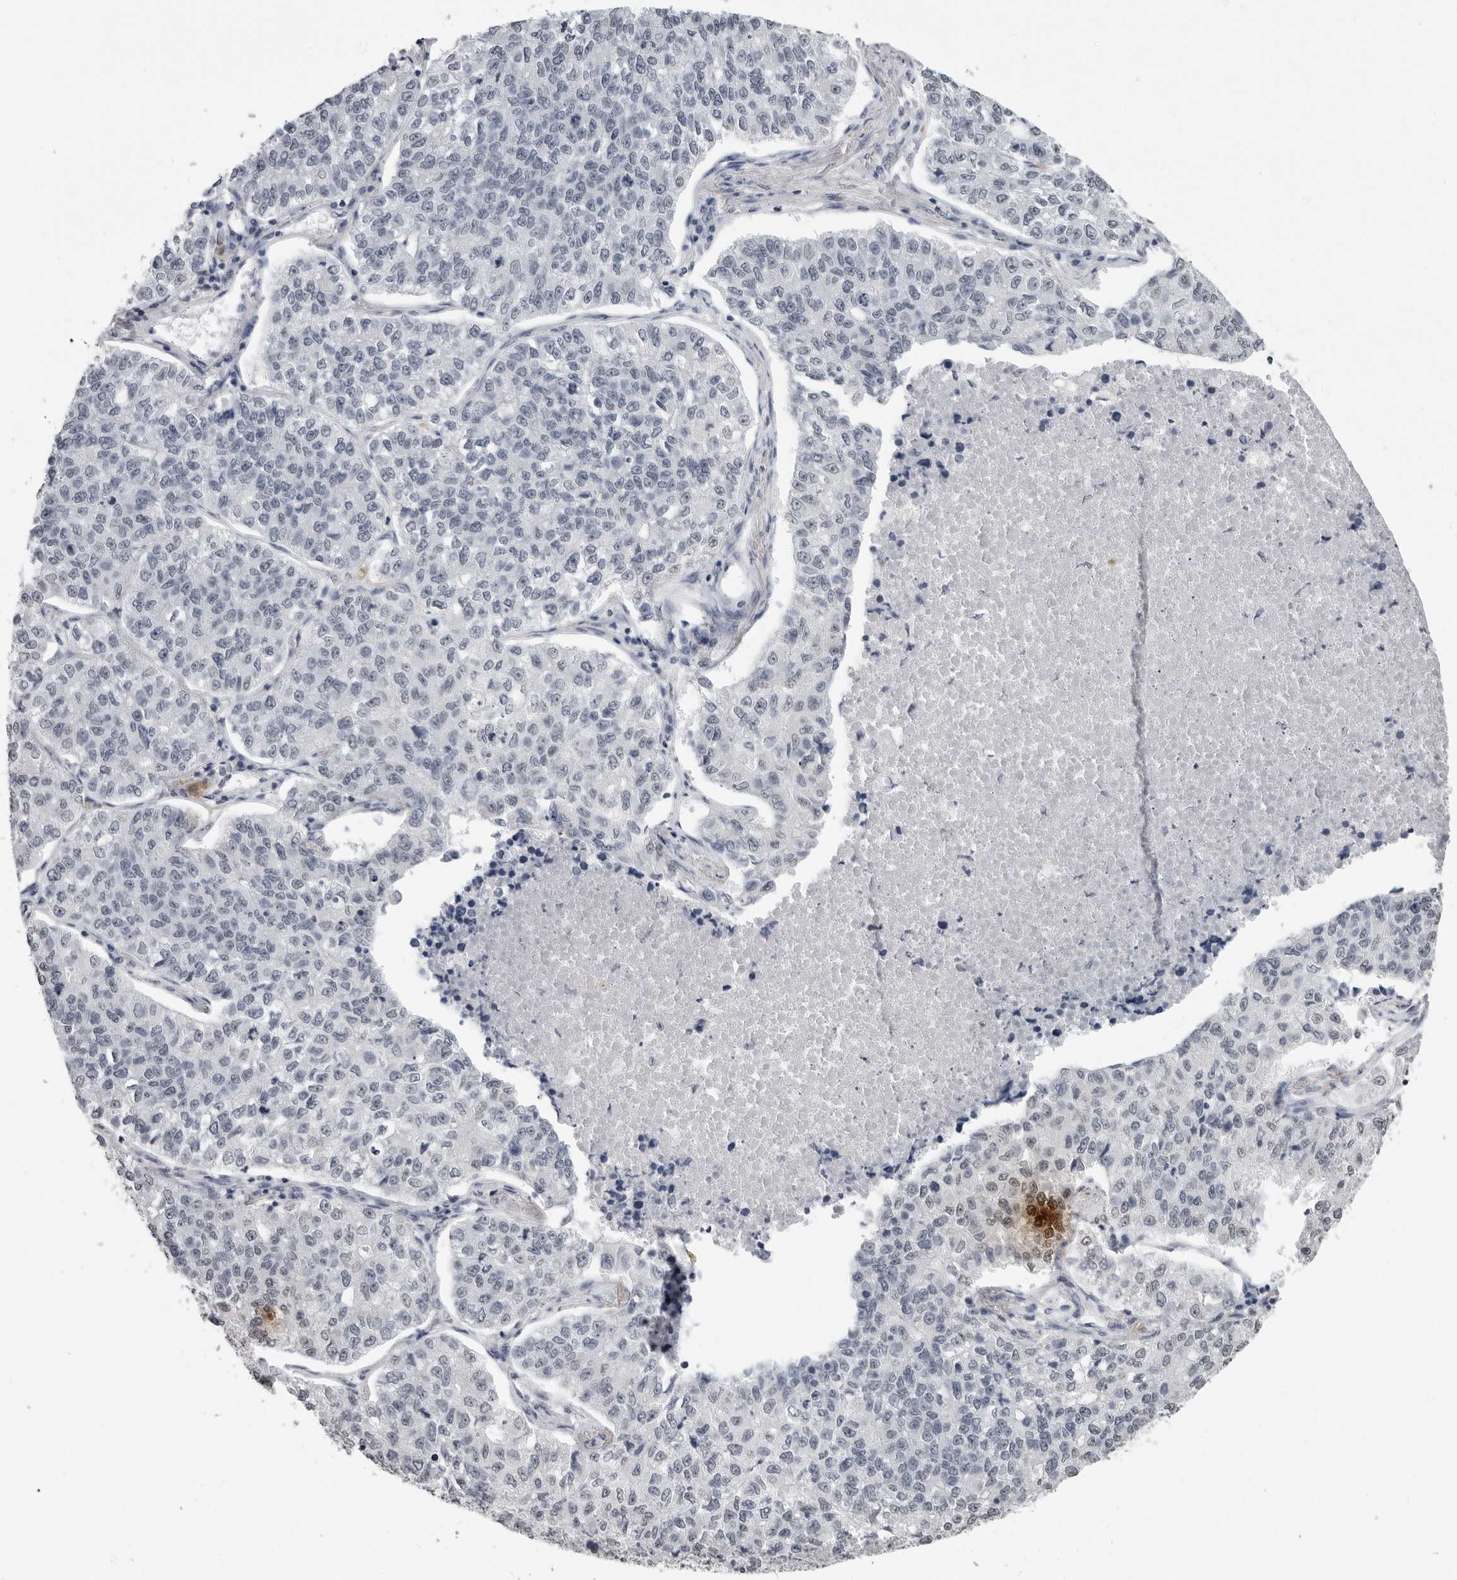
{"staining": {"intensity": "negative", "quantity": "none", "location": "none"}, "tissue": "lung cancer", "cell_type": "Tumor cells", "image_type": "cancer", "snomed": [{"axis": "morphology", "description": "Adenocarcinoma, NOS"}, {"axis": "topography", "description": "Lung"}], "caption": "Lung cancer (adenocarcinoma) was stained to show a protein in brown. There is no significant expression in tumor cells. Brightfield microscopy of IHC stained with DAB (3,3'-diaminobenzidine) (brown) and hematoxylin (blue), captured at high magnification.", "gene": "HEPACAM", "patient": {"sex": "male", "age": 49}}